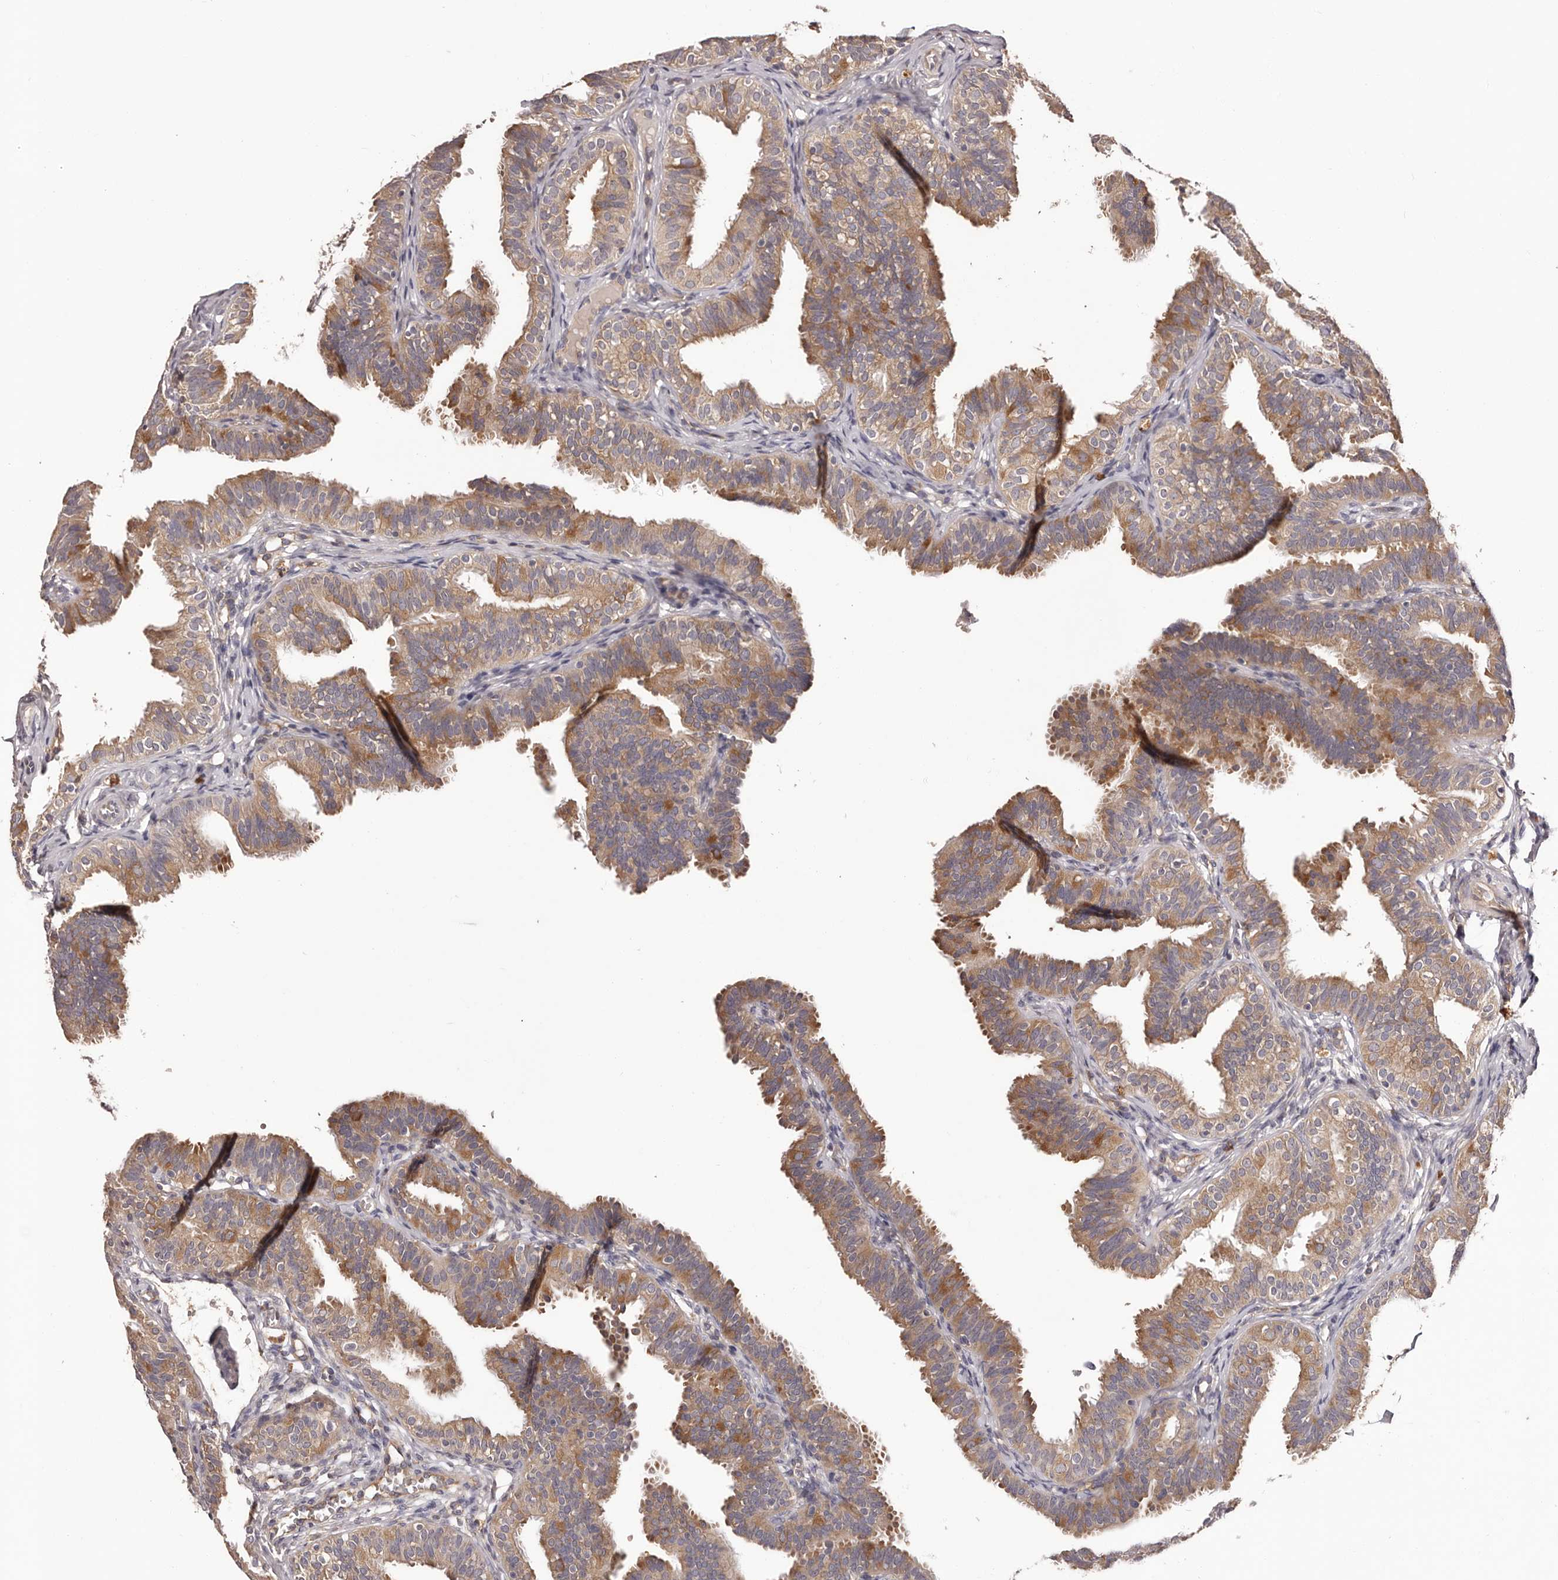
{"staining": {"intensity": "moderate", "quantity": ">75%", "location": "cytoplasmic/membranous"}, "tissue": "fallopian tube", "cell_type": "Glandular cells", "image_type": "normal", "snomed": [{"axis": "morphology", "description": "Normal tissue, NOS"}, {"axis": "topography", "description": "Fallopian tube"}], "caption": "Protein expression analysis of benign fallopian tube reveals moderate cytoplasmic/membranous expression in approximately >75% of glandular cells. Nuclei are stained in blue.", "gene": "LTV1", "patient": {"sex": "female", "age": 35}}